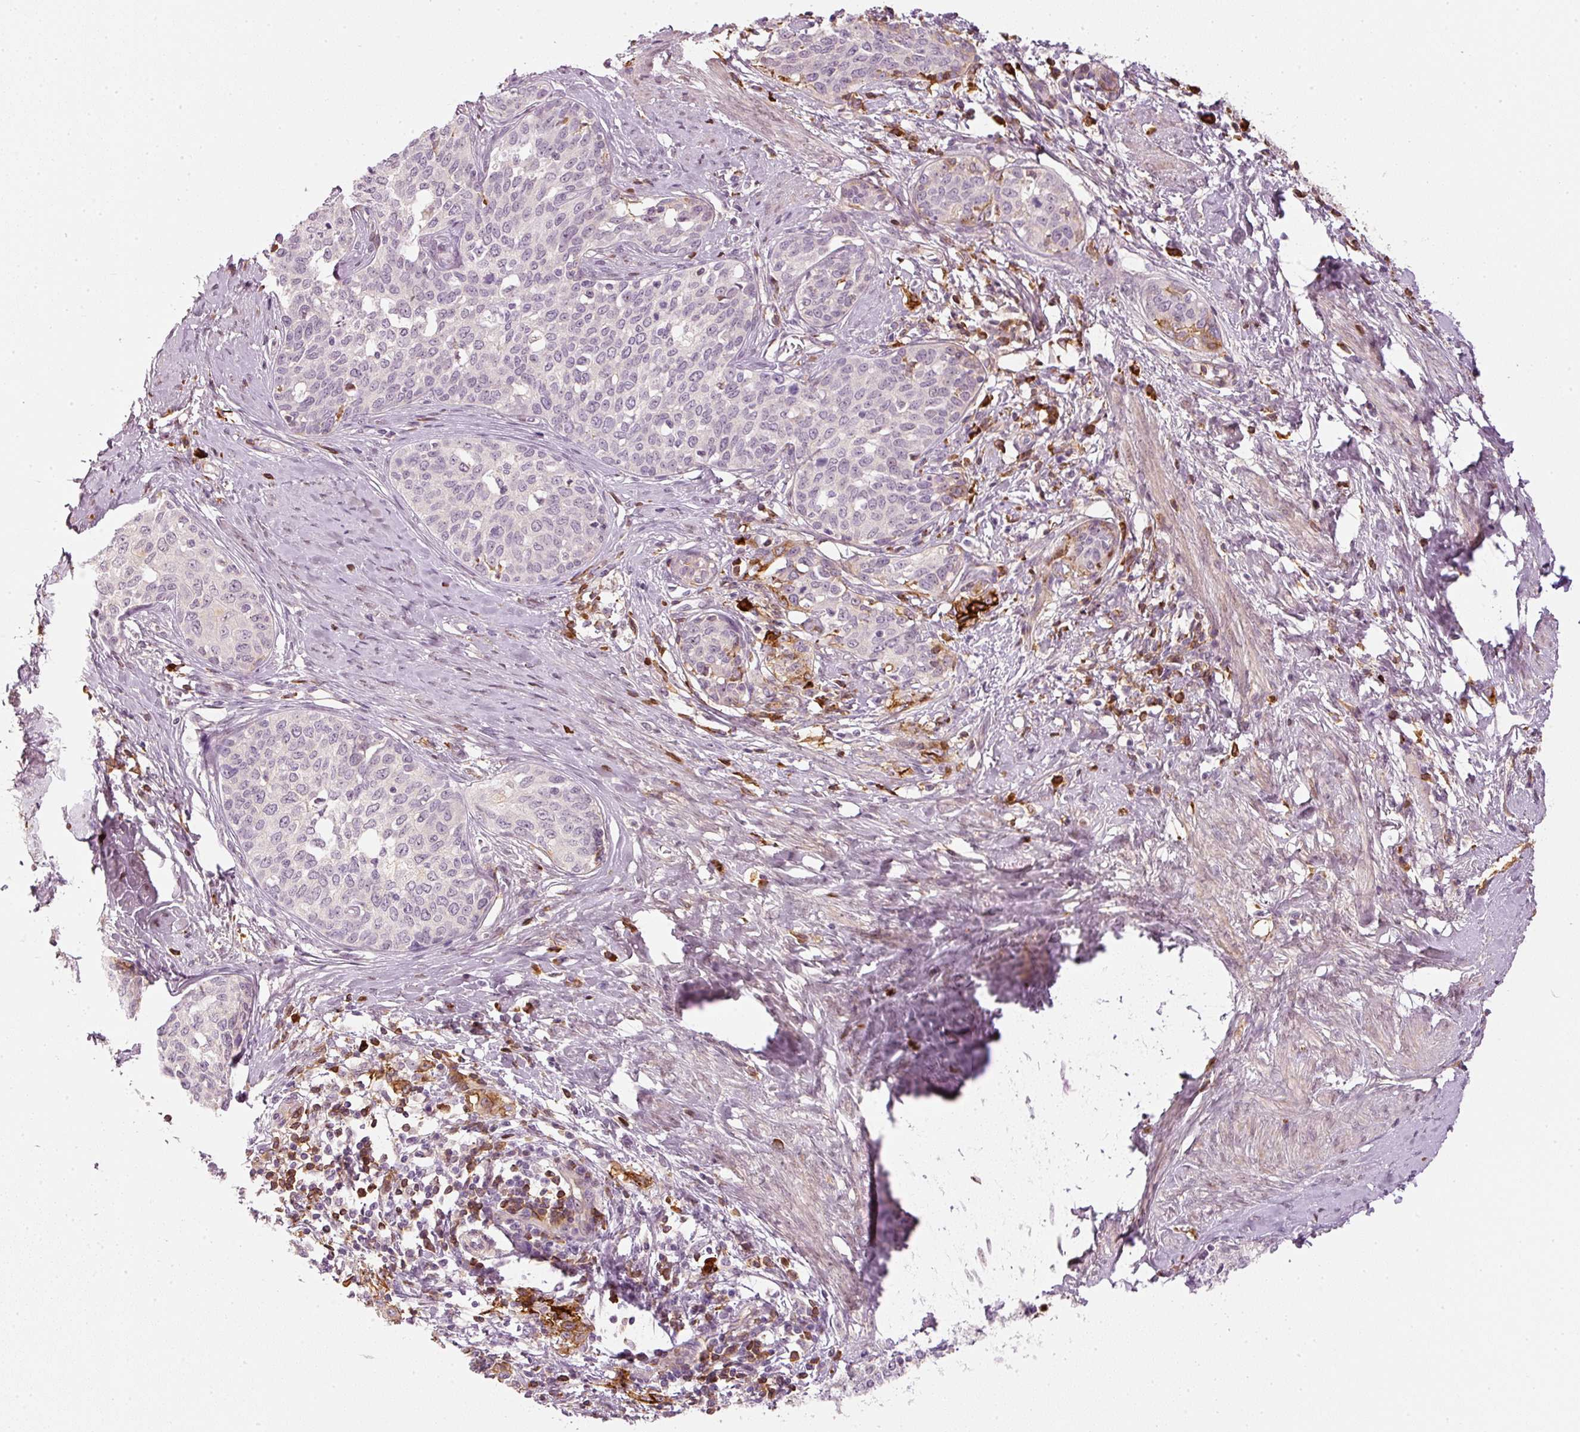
{"staining": {"intensity": "negative", "quantity": "none", "location": "none"}, "tissue": "cervical cancer", "cell_type": "Tumor cells", "image_type": "cancer", "snomed": [{"axis": "morphology", "description": "Squamous cell carcinoma, NOS"}, {"axis": "morphology", "description": "Adenocarcinoma, NOS"}, {"axis": "topography", "description": "Cervix"}], "caption": "Immunohistochemical staining of human cervical cancer exhibits no significant staining in tumor cells.", "gene": "VCAM1", "patient": {"sex": "female", "age": 52}}